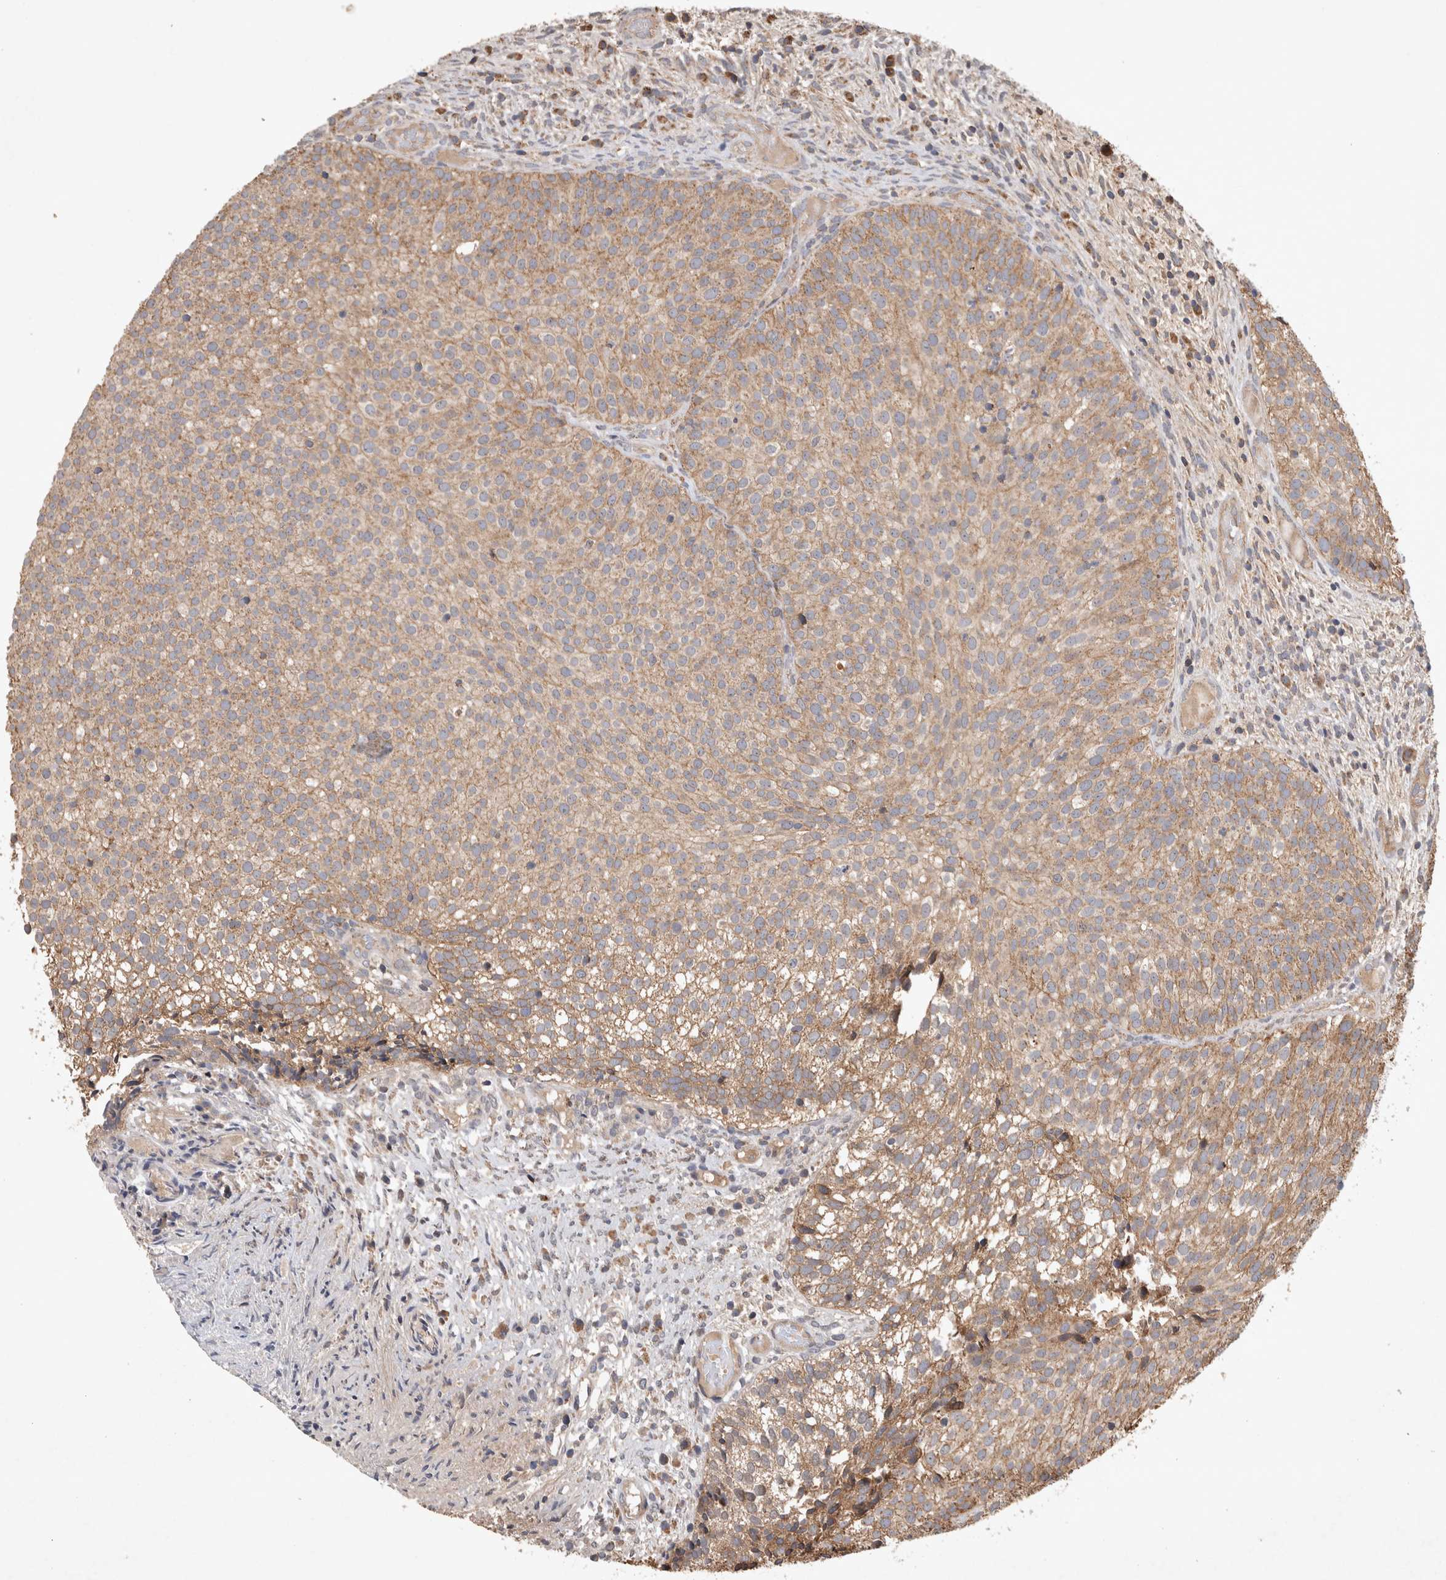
{"staining": {"intensity": "moderate", "quantity": "25%-75%", "location": "cytoplasmic/membranous"}, "tissue": "urothelial cancer", "cell_type": "Tumor cells", "image_type": "cancer", "snomed": [{"axis": "morphology", "description": "Urothelial carcinoma, Low grade"}, {"axis": "topography", "description": "Urinary bladder"}], "caption": "The image reveals immunohistochemical staining of urothelial cancer. There is moderate cytoplasmic/membranous positivity is appreciated in approximately 25%-75% of tumor cells.", "gene": "SERAC1", "patient": {"sex": "male", "age": 86}}